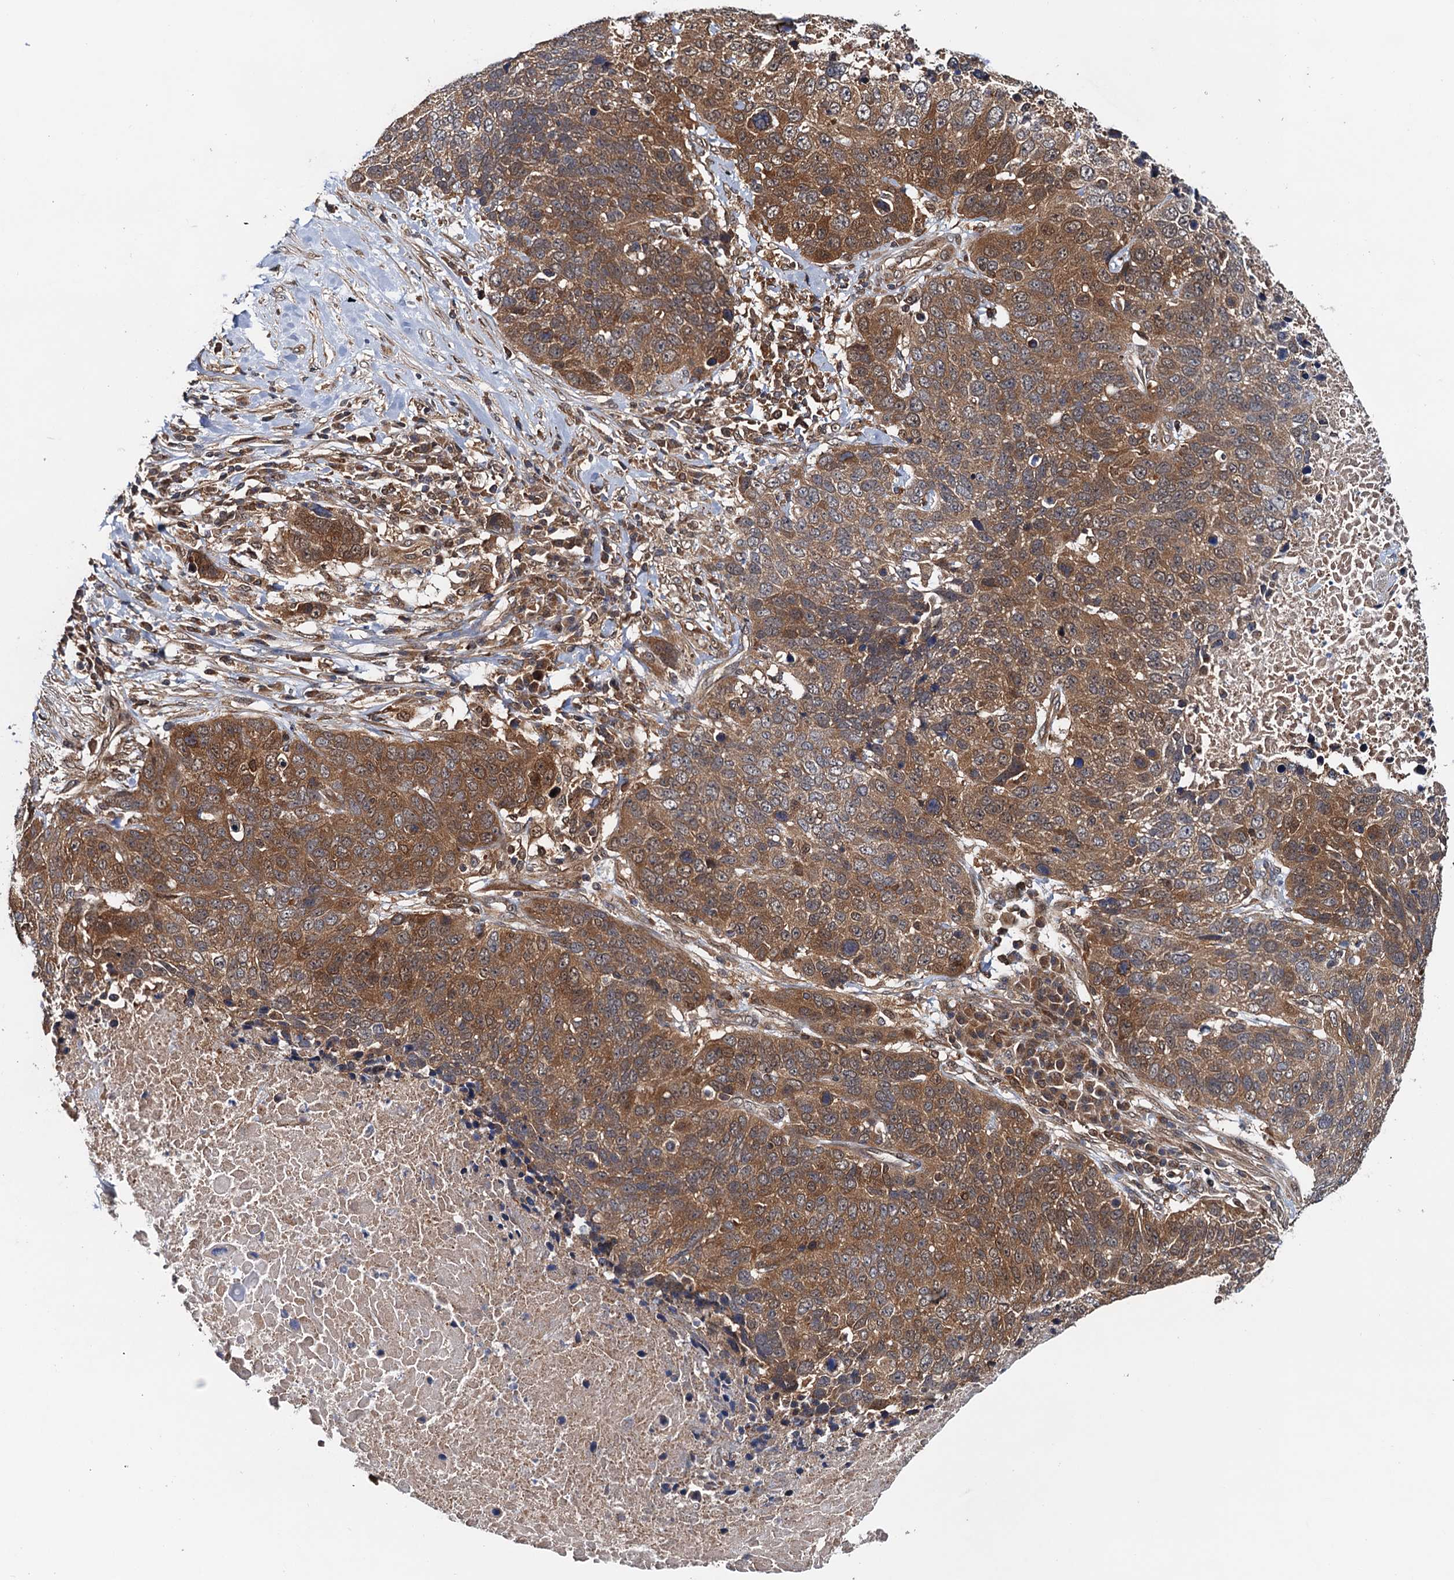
{"staining": {"intensity": "moderate", "quantity": ">75%", "location": "cytoplasmic/membranous,nuclear"}, "tissue": "lung cancer", "cell_type": "Tumor cells", "image_type": "cancer", "snomed": [{"axis": "morphology", "description": "Normal tissue, NOS"}, {"axis": "morphology", "description": "Squamous cell carcinoma, NOS"}, {"axis": "topography", "description": "Lymph node"}, {"axis": "topography", "description": "Lung"}], "caption": "Moderate cytoplasmic/membranous and nuclear expression is seen in approximately >75% of tumor cells in squamous cell carcinoma (lung).", "gene": "AAGAB", "patient": {"sex": "male", "age": 66}}